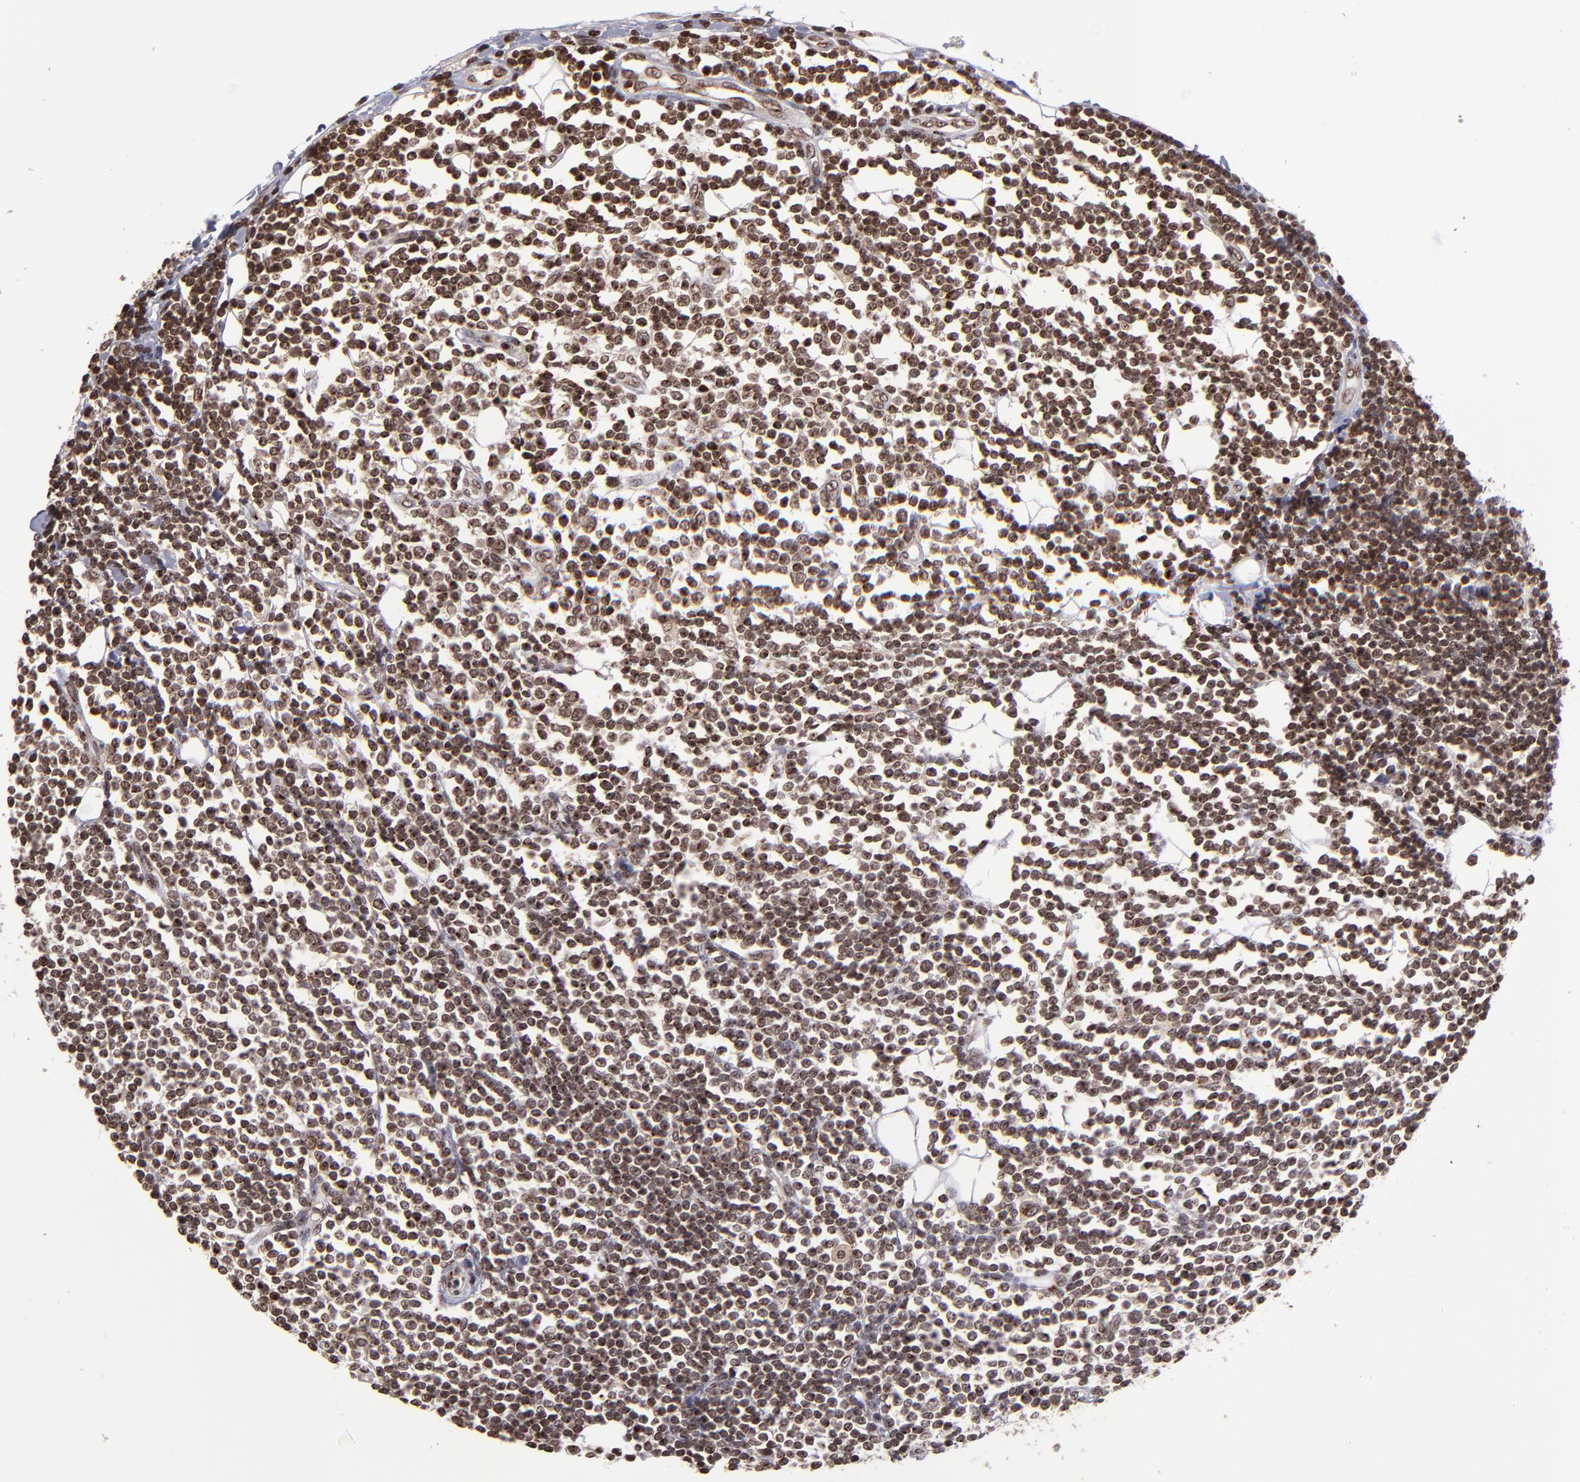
{"staining": {"intensity": "strong", "quantity": ">75%", "location": "nuclear"}, "tissue": "lymphoma", "cell_type": "Tumor cells", "image_type": "cancer", "snomed": [{"axis": "morphology", "description": "Malignant lymphoma, non-Hodgkin's type, Low grade"}, {"axis": "topography", "description": "Soft tissue"}], "caption": "There is high levels of strong nuclear staining in tumor cells of lymphoma, as demonstrated by immunohistochemical staining (brown color).", "gene": "CSDC2", "patient": {"sex": "male", "age": 92}}